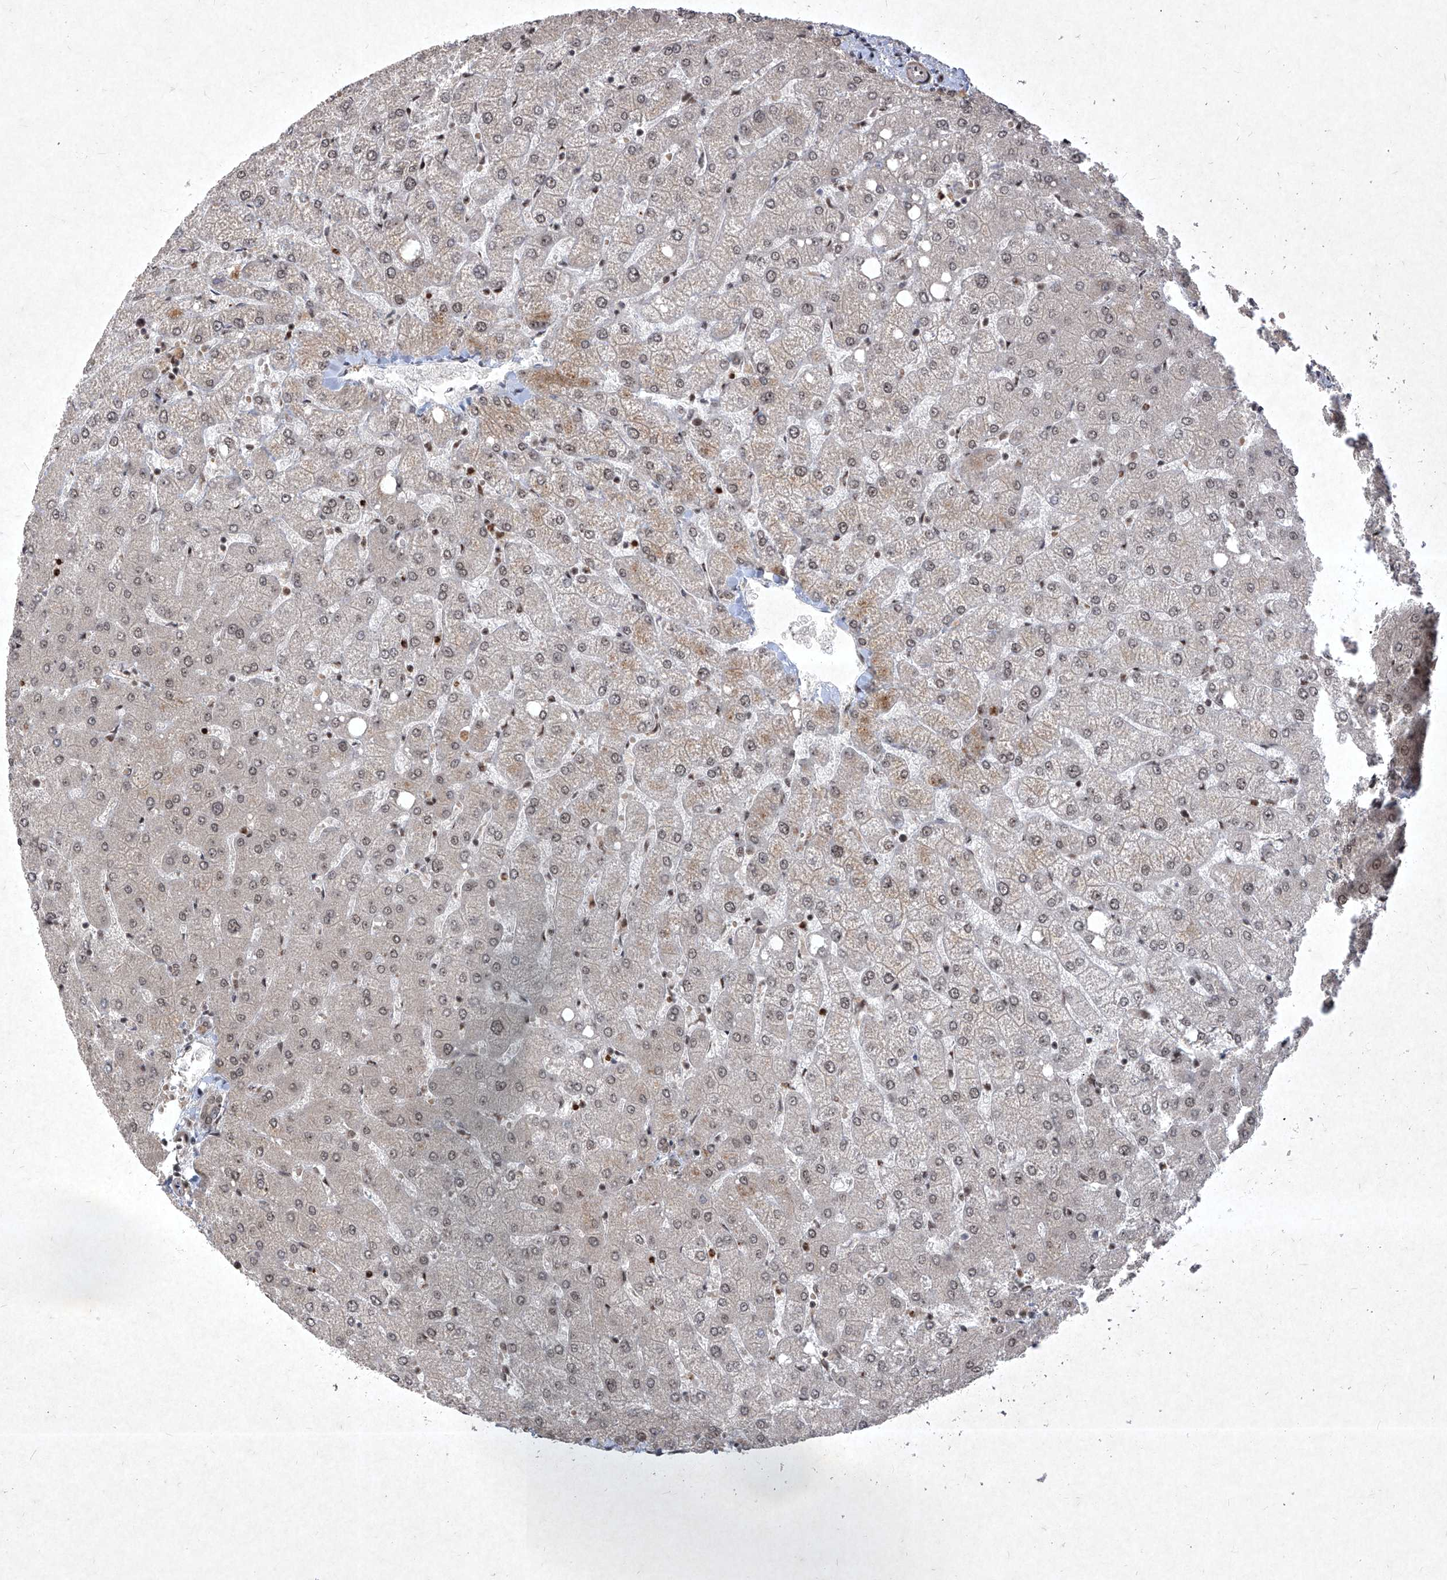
{"staining": {"intensity": "weak", "quantity": "25%-75%", "location": "nuclear"}, "tissue": "liver", "cell_type": "Cholangiocytes", "image_type": "normal", "snomed": [{"axis": "morphology", "description": "Normal tissue, NOS"}, {"axis": "topography", "description": "Liver"}], "caption": "The histopathology image exhibits immunohistochemical staining of benign liver. There is weak nuclear staining is seen in about 25%-75% of cholangiocytes. The protein of interest is shown in brown color, while the nuclei are stained blue.", "gene": "IRF2", "patient": {"sex": "female", "age": 54}}